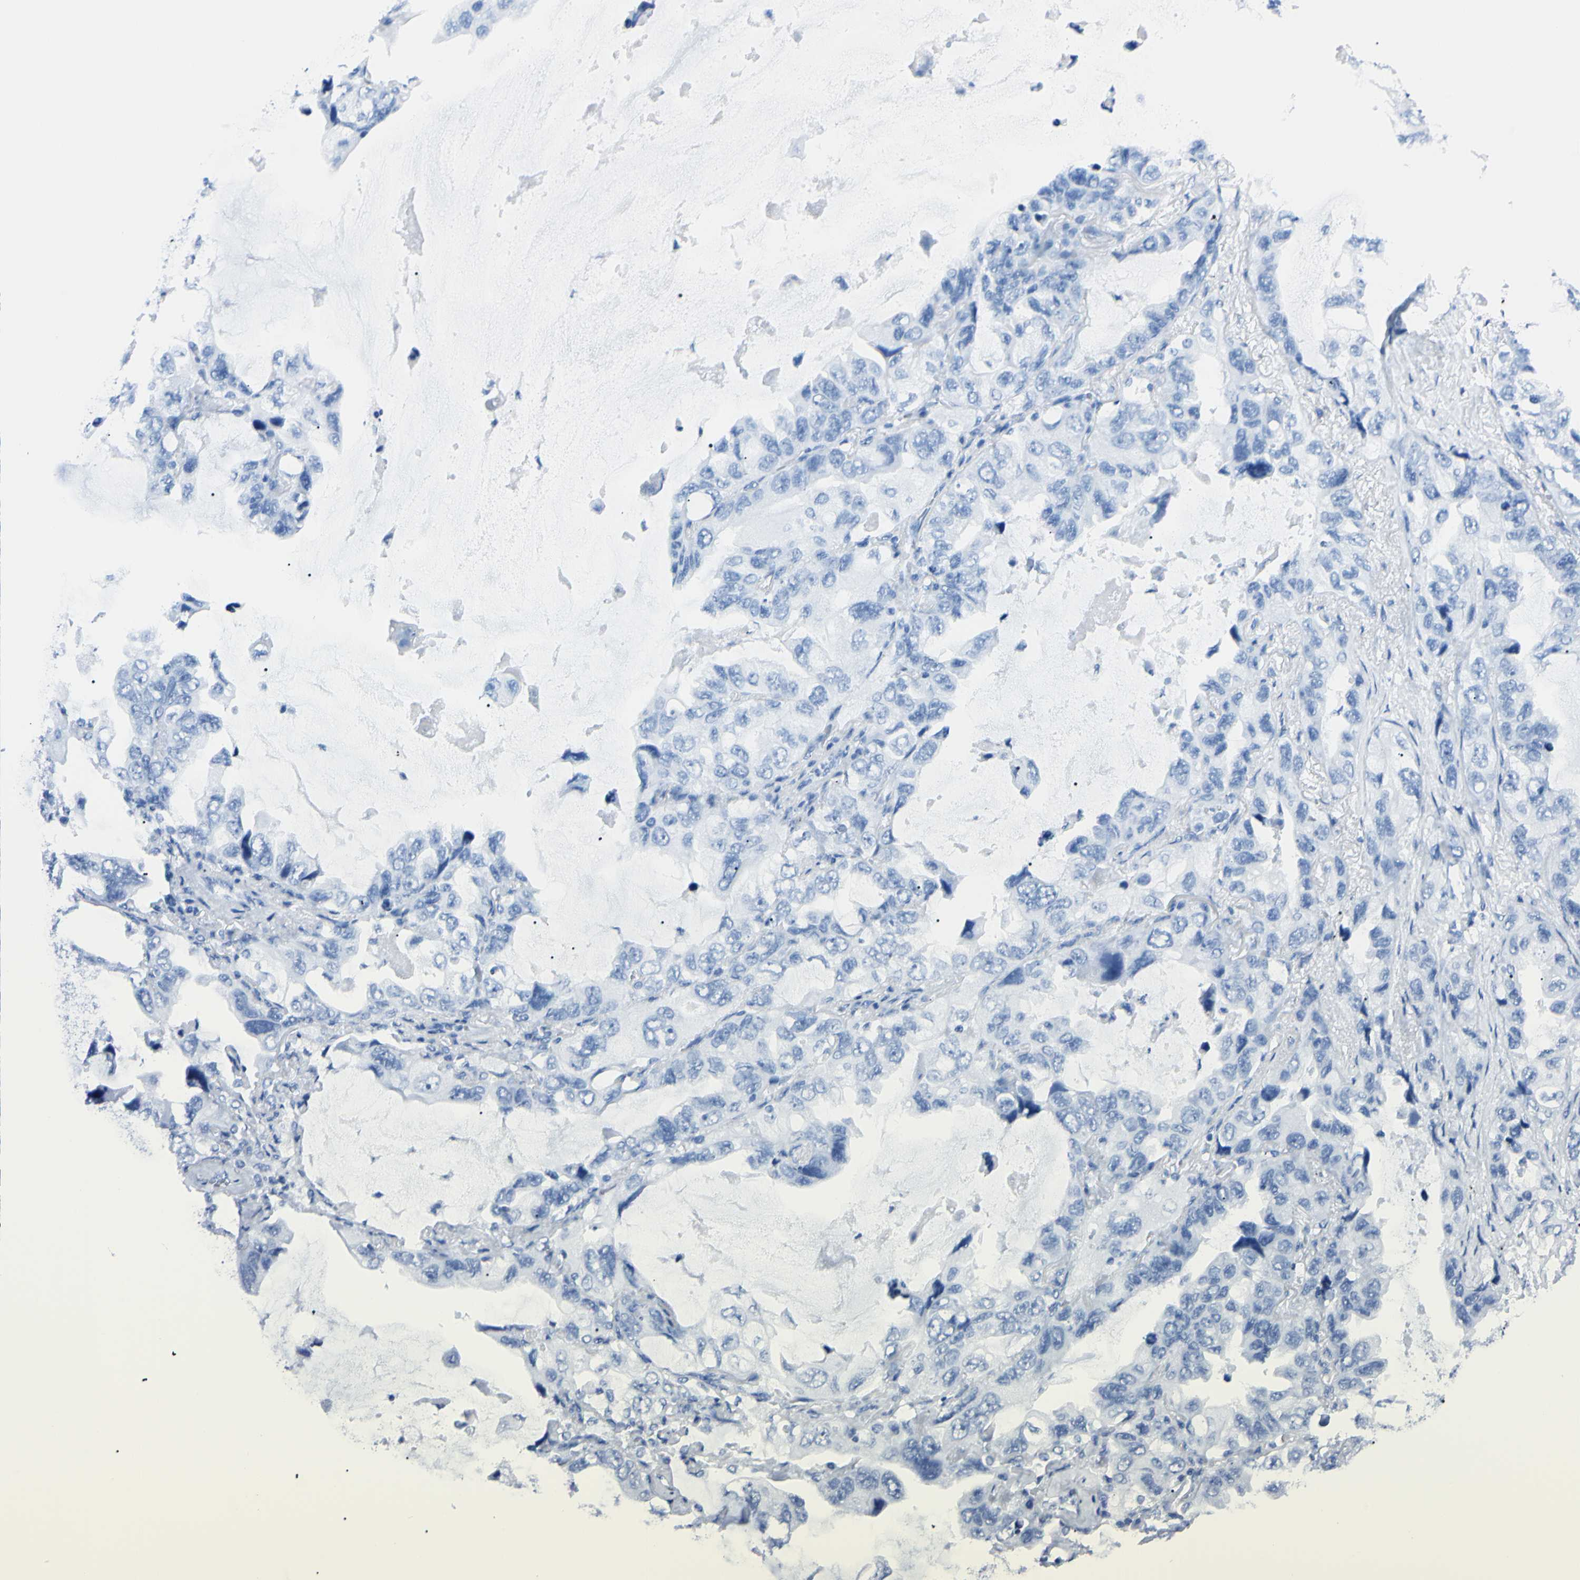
{"staining": {"intensity": "negative", "quantity": "none", "location": "none"}, "tissue": "lung cancer", "cell_type": "Tumor cells", "image_type": "cancer", "snomed": [{"axis": "morphology", "description": "Squamous cell carcinoma, NOS"}, {"axis": "topography", "description": "Lung"}], "caption": "IHC micrograph of human lung cancer (squamous cell carcinoma) stained for a protein (brown), which demonstrates no expression in tumor cells.", "gene": "FOLH1", "patient": {"sex": "female", "age": 73}}